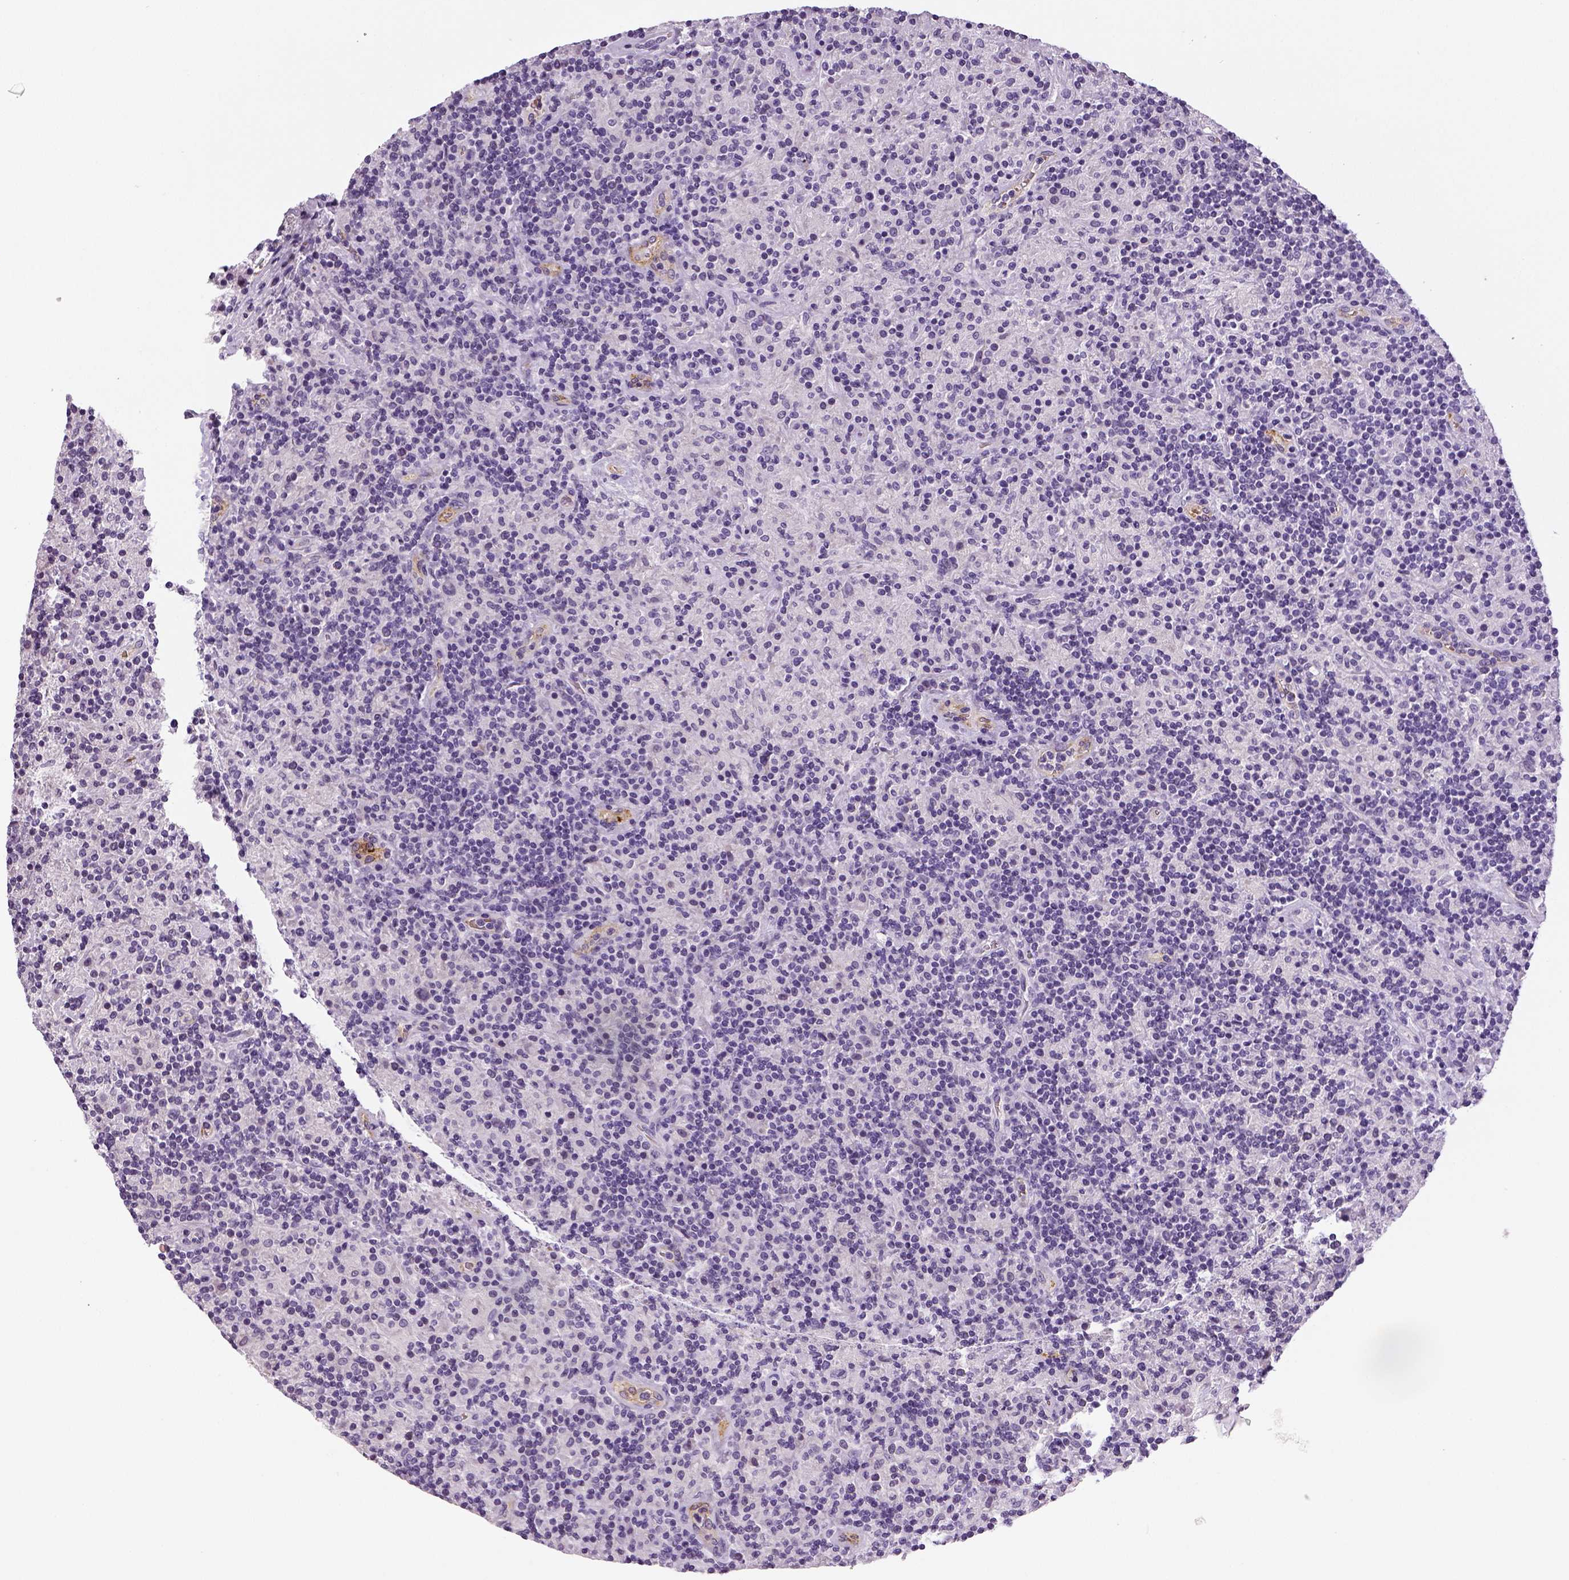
{"staining": {"intensity": "negative", "quantity": "none", "location": "none"}, "tissue": "lymphoma", "cell_type": "Tumor cells", "image_type": "cancer", "snomed": [{"axis": "morphology", "description": "Hodgkin's disease, NOS"}, {"axis": "topography", "description": "Lymph node"}], "caption": "Tumor cells show no significant protein expression in Hodgkin's disease.", "gene": "TSPAN7", "patient": {"sex": "male", "age": 70}}